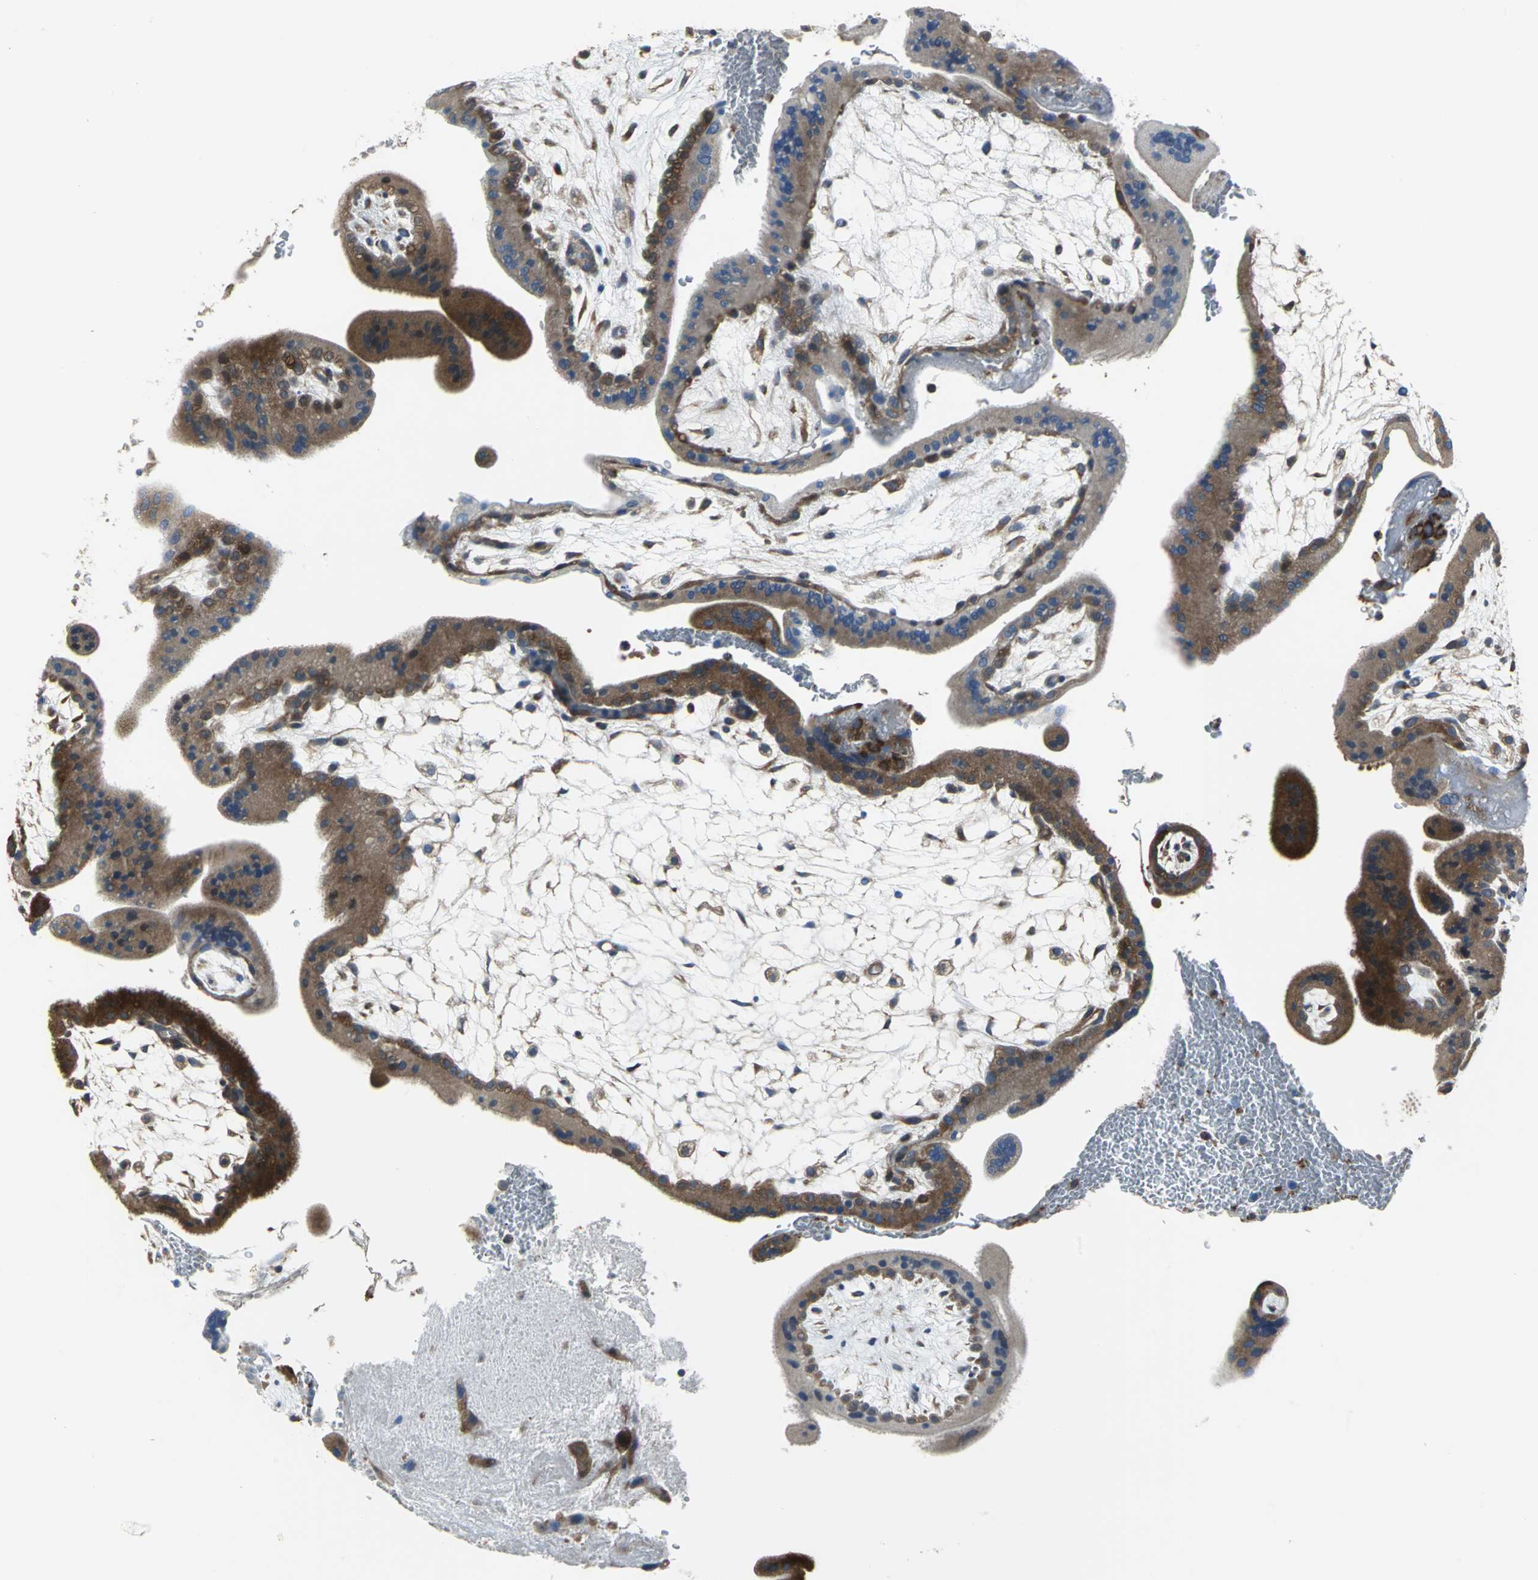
{"staining": {"intensity": "moderate", "quantity": ">75%", "location": "cytoplasmic/membranous"}, "tissue": "placenta", "cell_type": "Decidual cells", "image_type": "normal", "snomed": [{"axis": "morphology", "description": "Normal tissue, NOS"}, {"axis": "topography", "description": "Placenta"}], "caption": "DAB immunohistochemical staining of normal placenta demonstrates moderate cytoplasmic/membranous protein positivity in approximately >75% of decidual cells.", "gene": "EIF5A", "patient": {"sex": "female", "age": 35}}